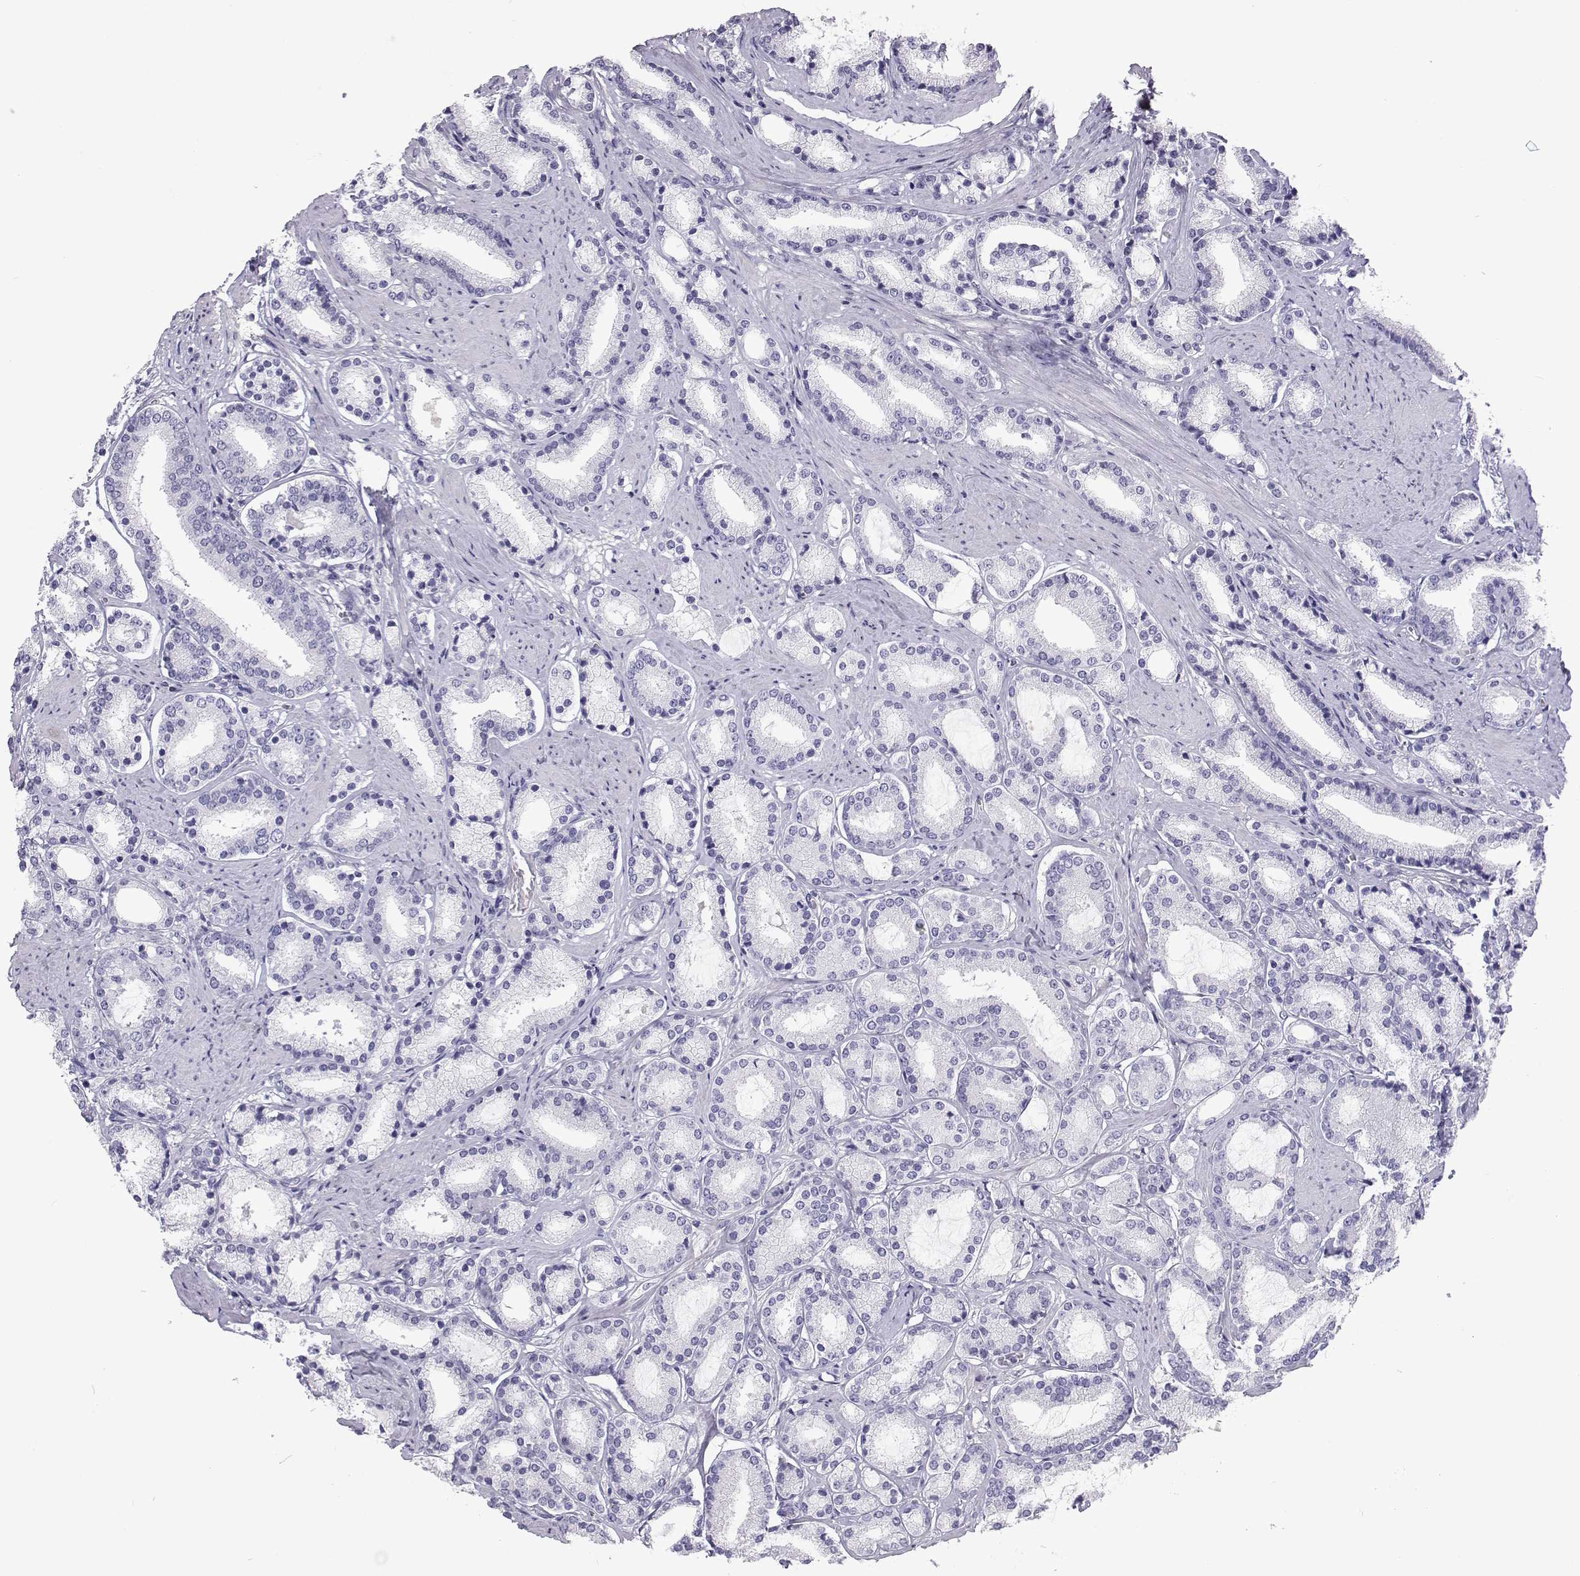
{"staining": {"intensity": "negative", "quantity": "none", "location": "none"}, "tissue": "prostate cancer", "cell_type": "Tumor cells", "image_type": "cancer", "snomed": [{"axis": "morphology", "description": "Adenocarcinoma, High grade"}, {"axis": "topography", "description": "Prostate"}], "caption": "Prostate cancer (adenocarcinoma (high-grade)) was stained to show a protein in brown. There is no significant staining in tumor cells.", "gene": "GALM", "patient": {"sex": "male", "age": 63}}